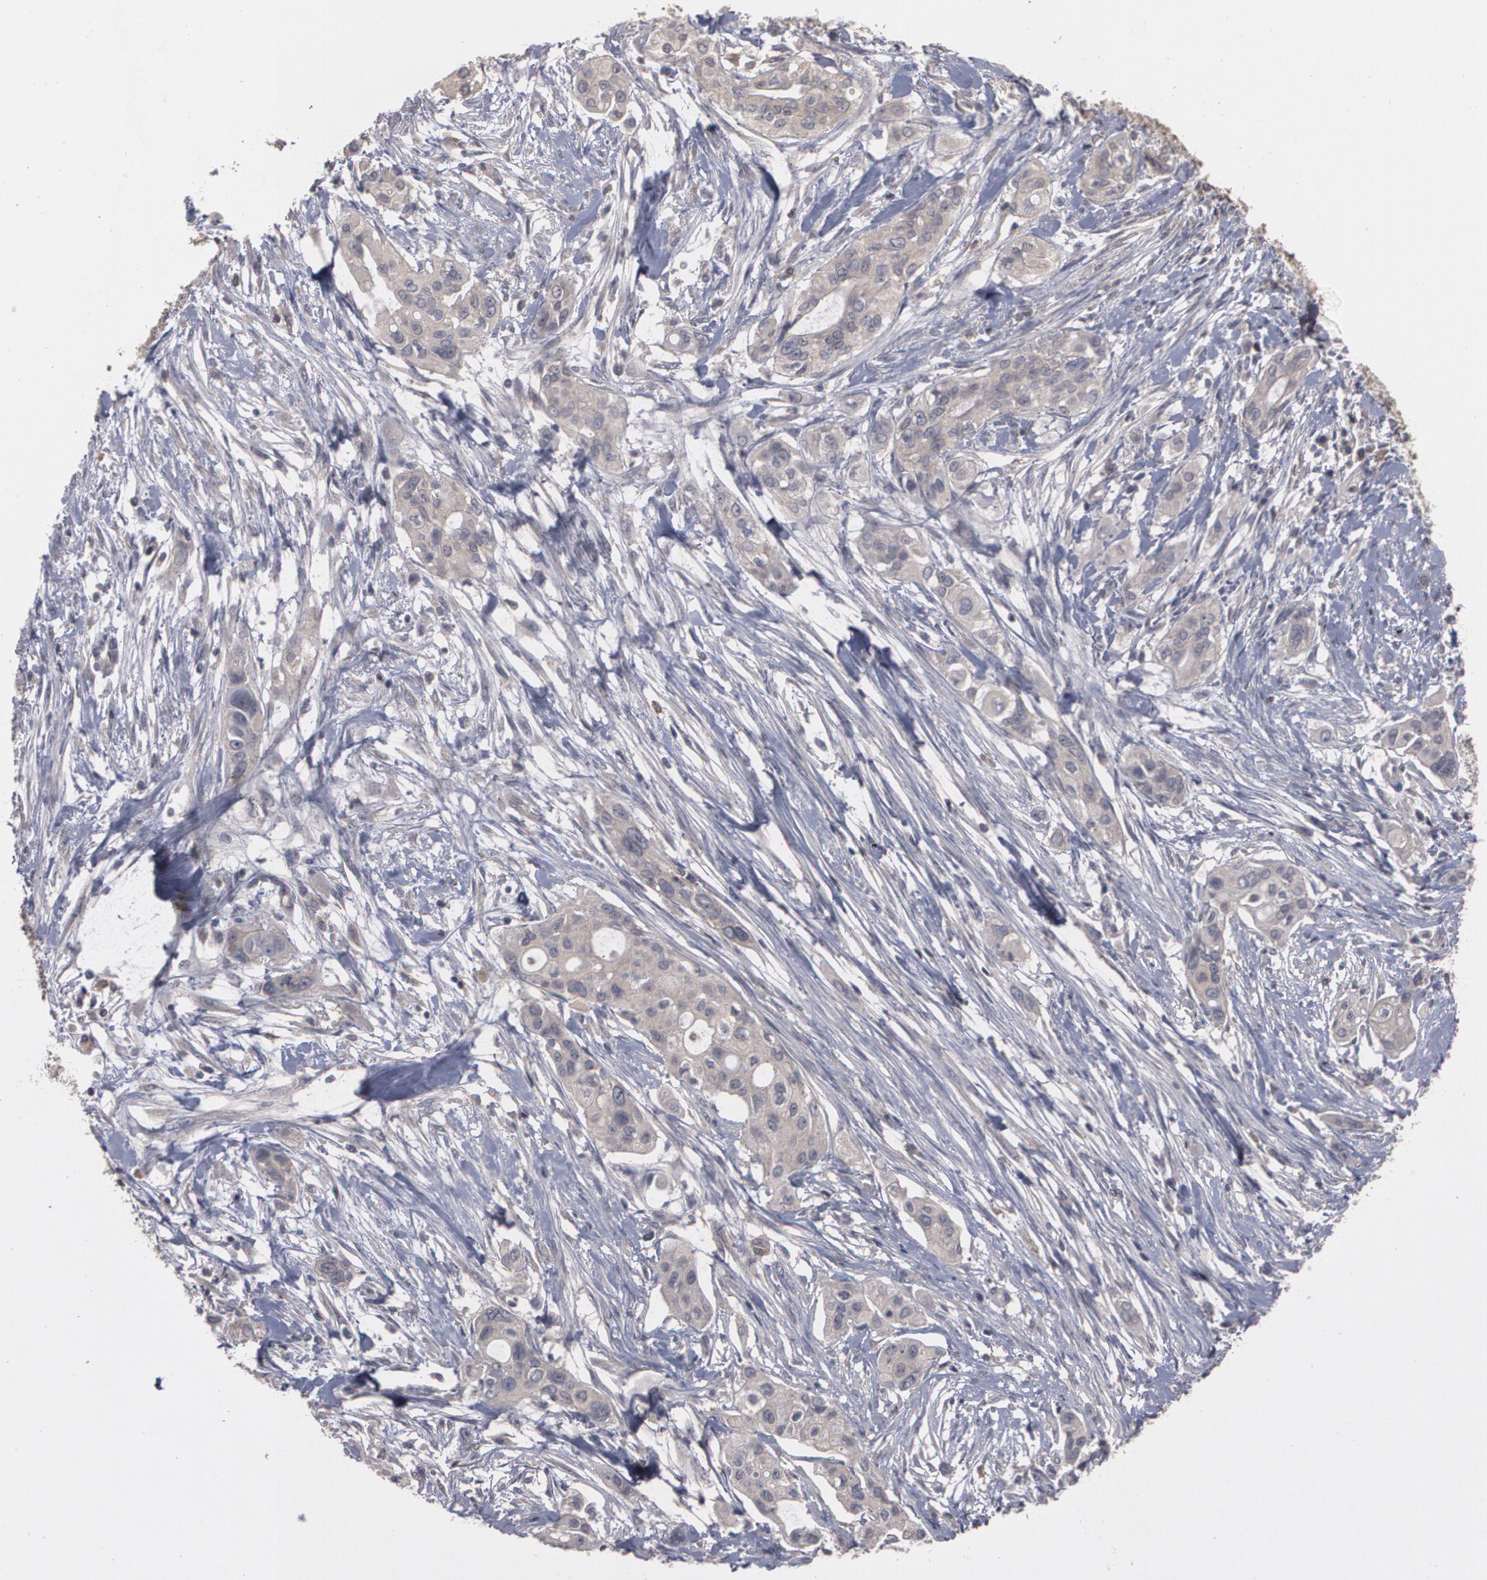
{"staining": {"intensity": "weak", "quantity": ">75%", "location": "cytoplasmic/membranous"}, "tissue": "pancreatic cancer", "cell_type": "Tumor cells", "image_type": "cancer", "snomed": [{"axis": "morphology", "description": "Adenocarcinoma, NOS"}, {"axis": "topography", "description": "Pancreas"}], "caption": "Pancreatic cancer stained for a protein (brown) exhibits weak cytoplasmic/membranous positive staining in approximately >75% of tumor cells.", "gene": "ARF6", "patient": {"sex": "female", "age": 60}}